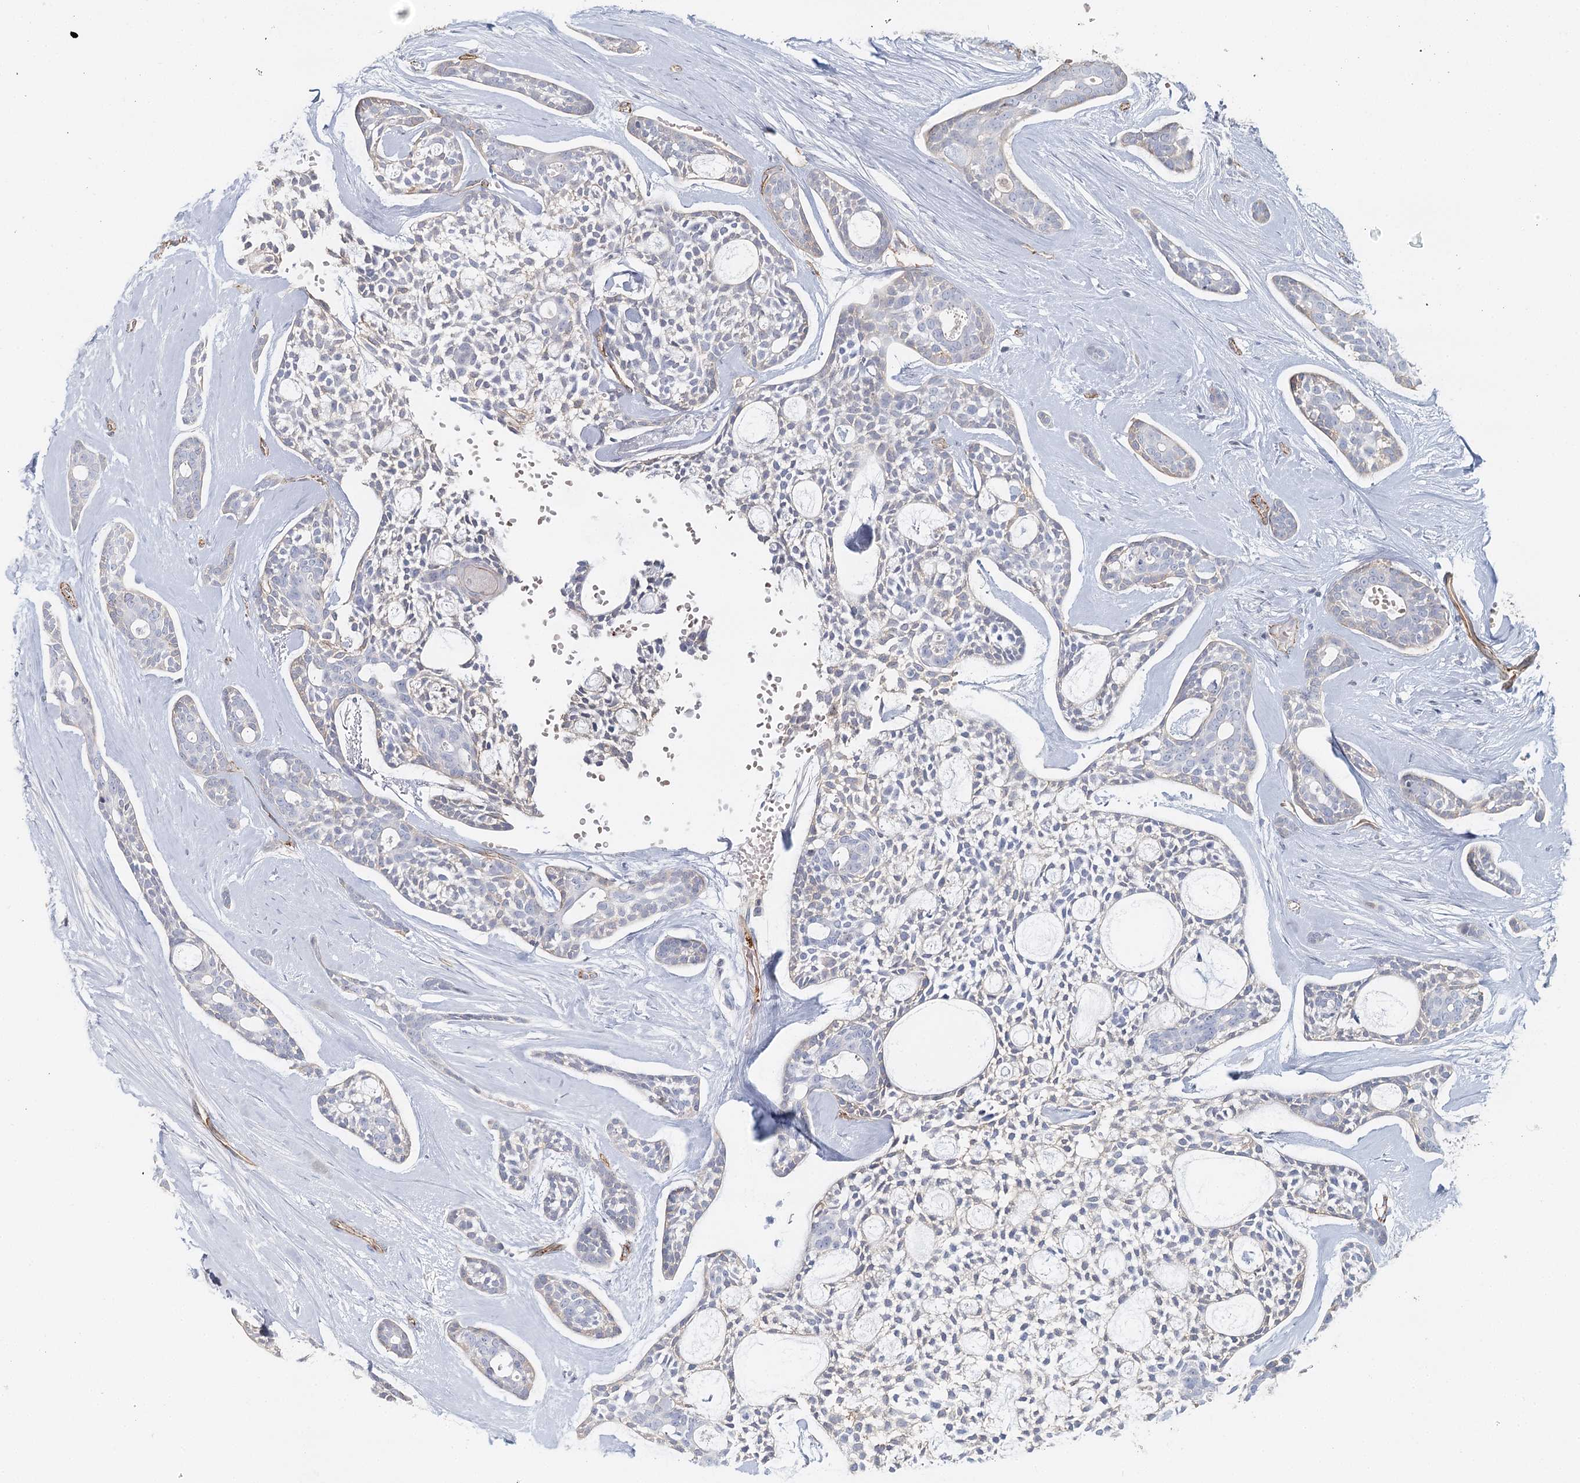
{"staining": {"intensity": "negative", "quantity": "none", "location": "none"}, "tissue": "head and neck cancer", "cell_type": "Tumor cells", "image_type": "cancer", "snomed": [{"axis": "morphology", "description": "Adenocarcinoma, NOS"}, {"axis": "topography", "description": "Subcutis"}, {"axis": "topography", "description": "Head-Neck"}], "caption": "Protein analysis of head and neck cancer (adenocarcinoma) exhibits no significant expression in tumor cells.", "gene": "ZFYVE28", "patient": {"sex": "female", "age": 73}}